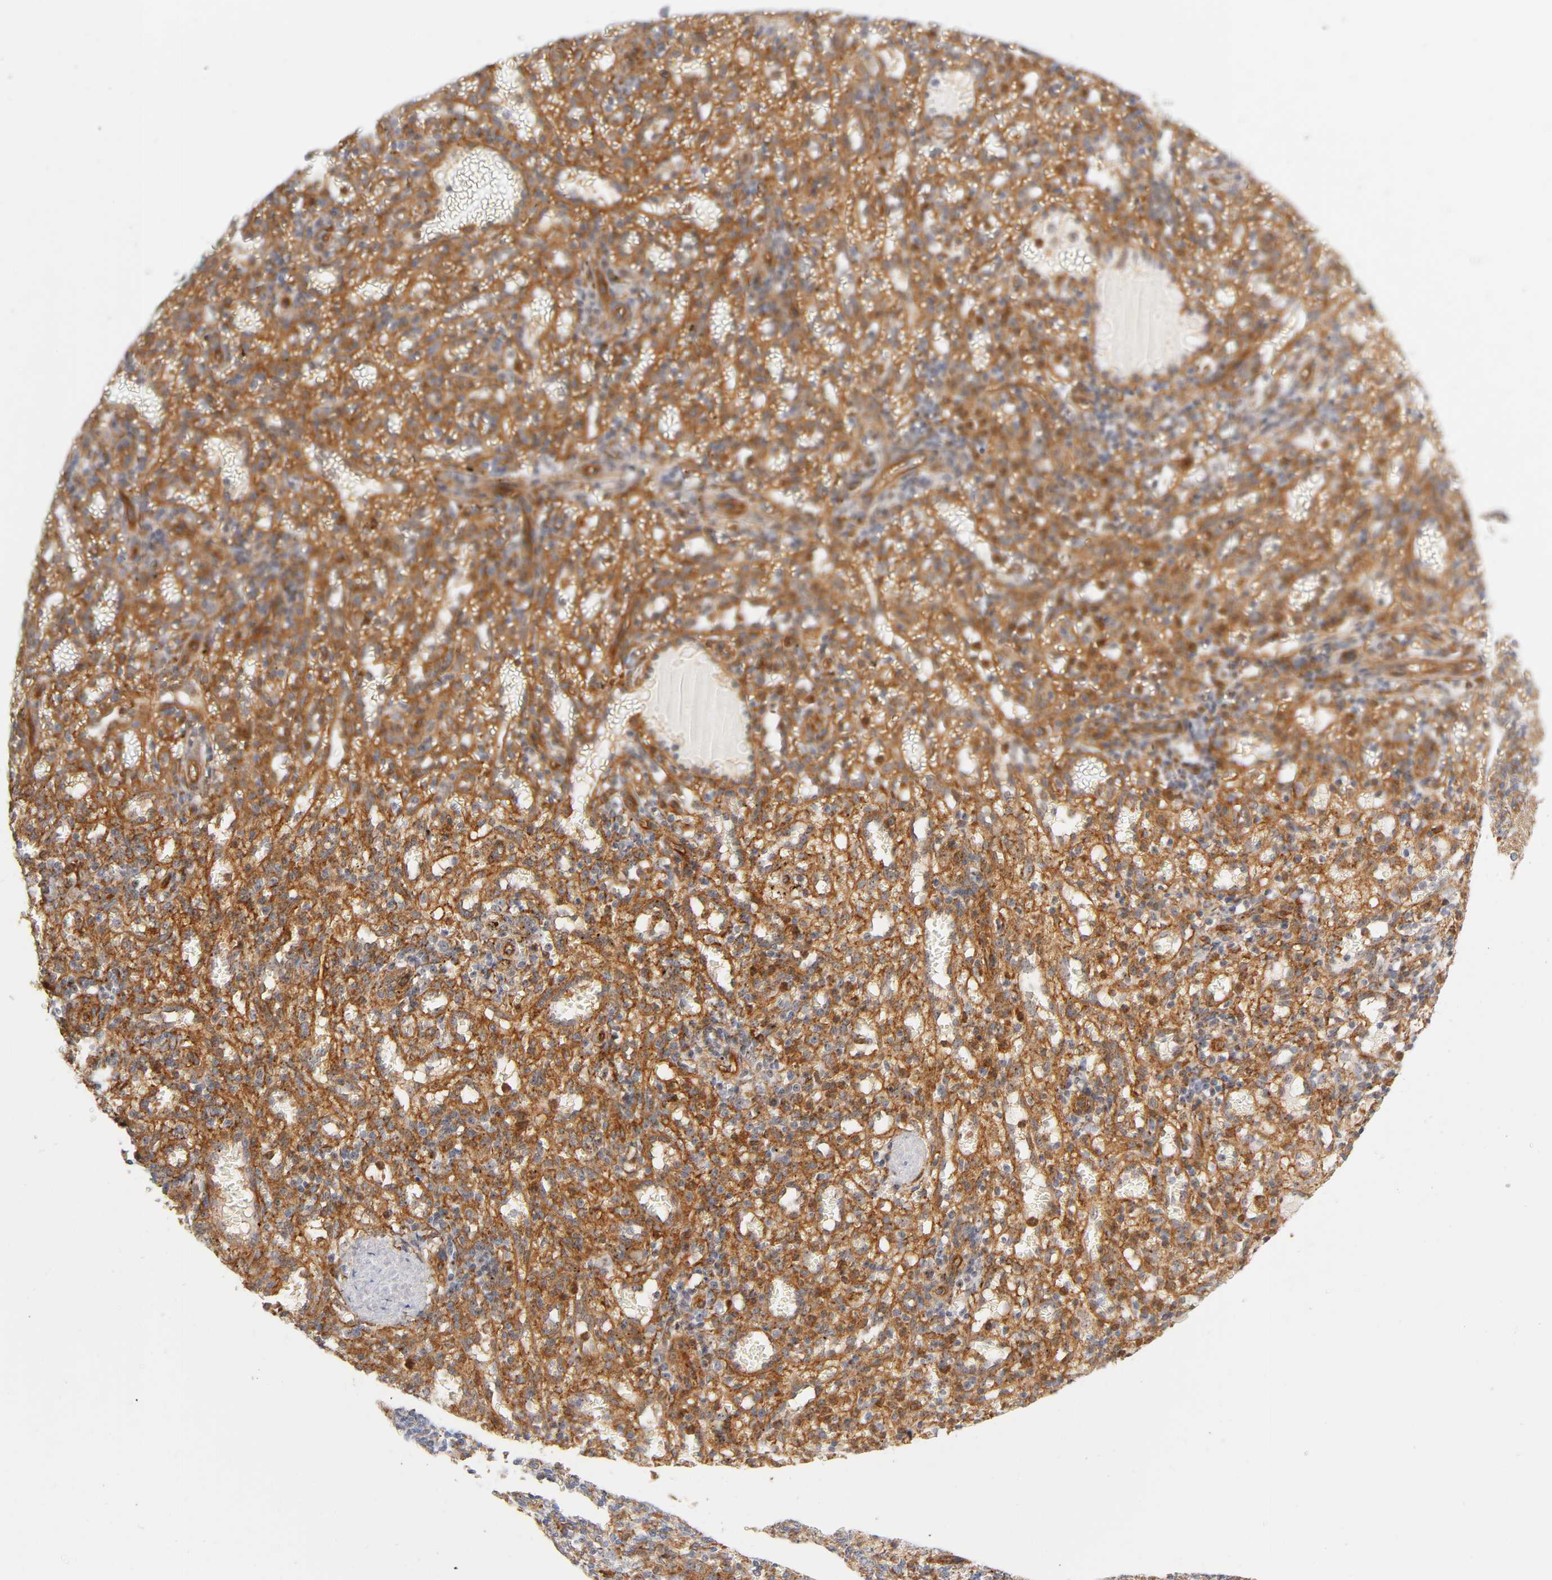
{"staining": {"intensity": "moderate", "quantity": ">75%", "location": "cytoplasmic/membranous"}, "tissue": "spleen", "cell_type": "Cells in red pulp", "image_type": "normal", "snomed": [{"axis": "morphology", "description": "Normal tissue, NOS"}, {"axis": "topography", "description": "Spleen"}], "caption": "DAB immunohistochemical staining of normal human spleen shows moderate cytoplasmic/membranous protein positivity in about >75% of cells in red pulp. (DAB IHC, brown staining for protein, blue staining for nuclei).", "gene": "PLD1", "patient": {"sex": "female", "age": 10}}